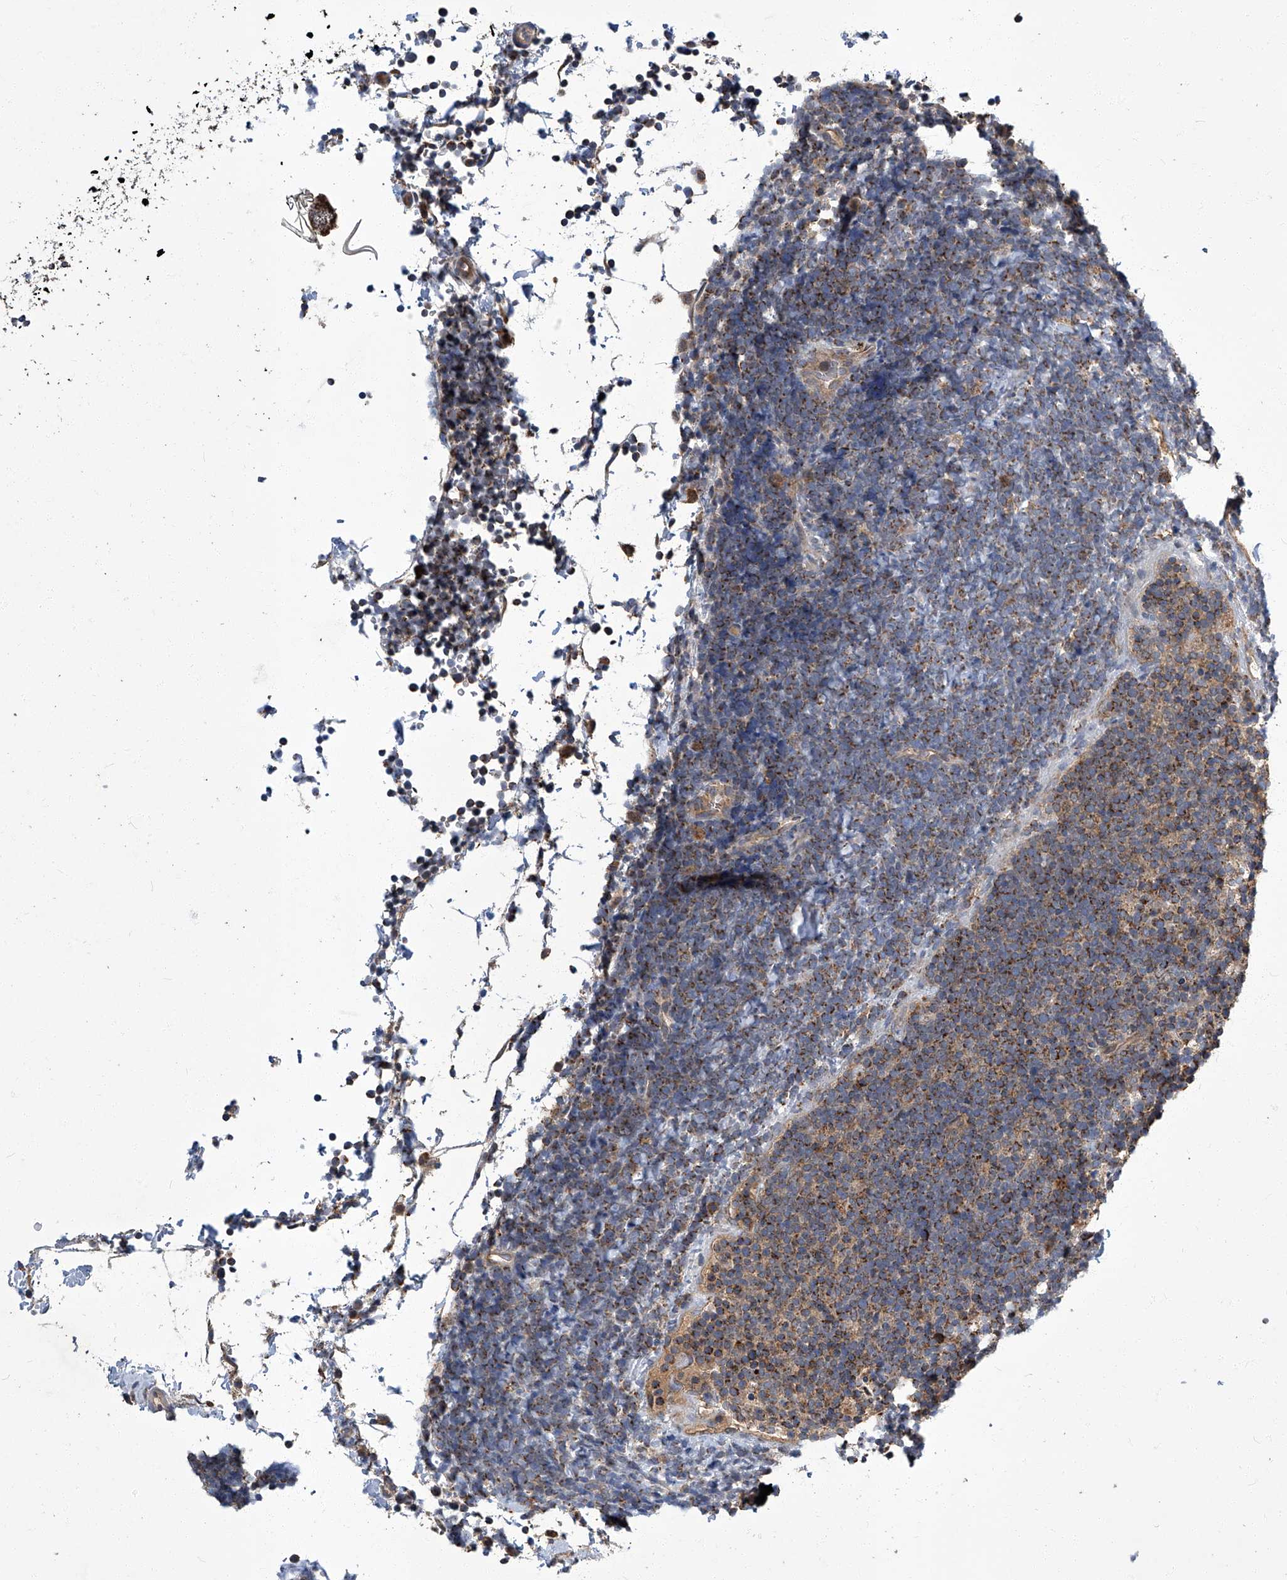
{"staining": {"intensity": "moderate", "quantity": ">75%", "location": "cytoplasmic/membranous"}, "tissue": "lymphoma", "cell_type": "Tumor cells", "image_type": "cancer", "snomed": [{"axis": "morphology", "description": "Malignant lymphoma, non-Hodgkin's type, High grade"}, {"axis": "topography", "description": "Lymph node"}], "caption": "Protein staining of high-grade malignant lymphoma, non-Hodgkin's type tissue reveals moderate cytoplasmic/membranous positivity in about >75% of tumor cells. (brown staining indicates protein expression, while blue staining denotes nuclei).", "gene": "TNFRSF13B", "patient": {"sex": "male", "age": 13}}